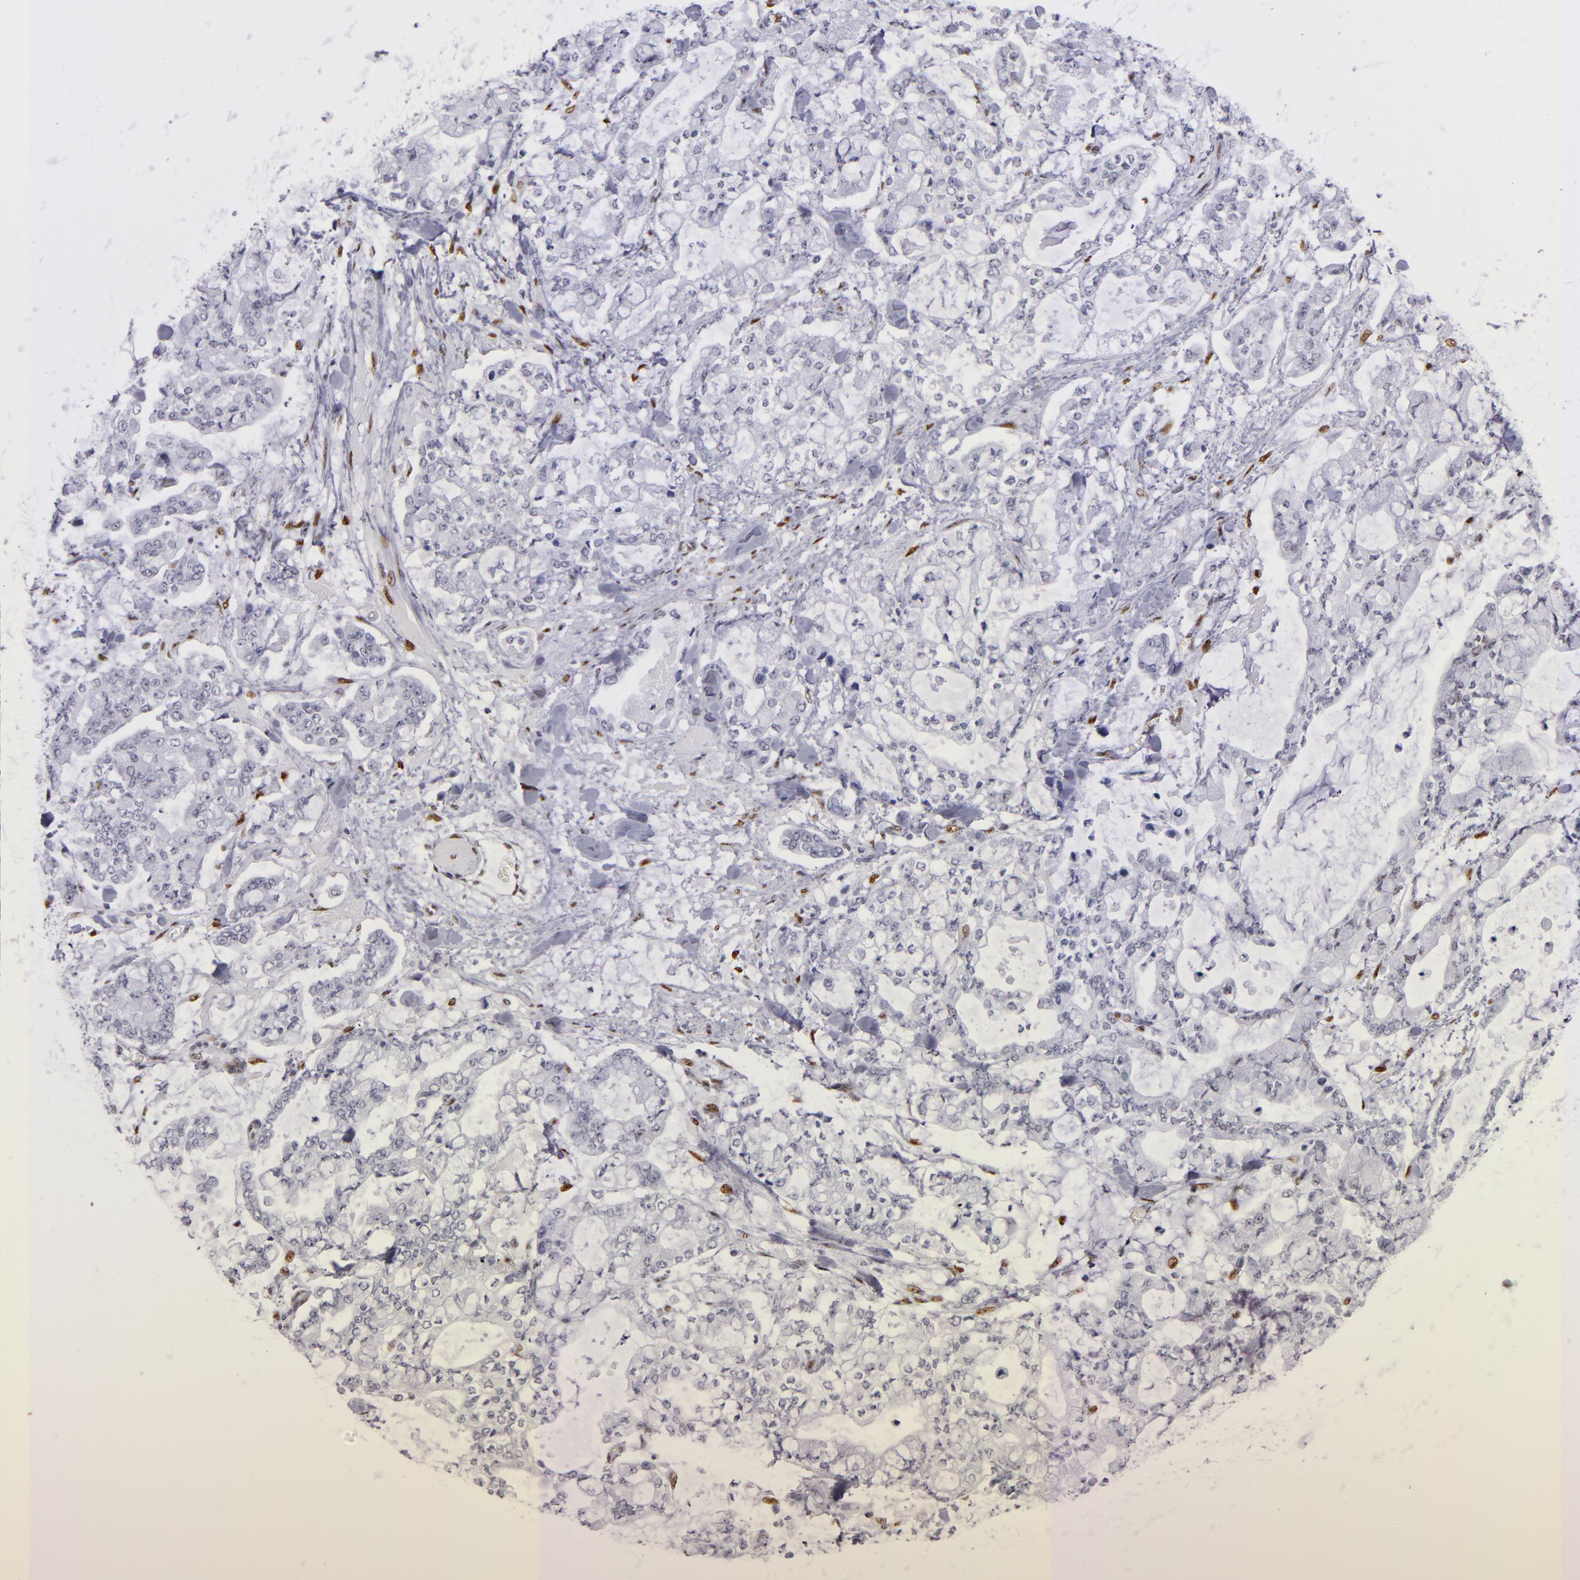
{"staining": {"intensity": "negative", "quantity": "none", "location": "none"}, "tissue": "stomach cancer", "cell_type": "Tumor cells", "image_type": "cancer", "snomed": [{"axis": "morphology", "description": "Normal tissue, NOS"}, {"axis": "morphology", "description": "Adenocarcinoma, NOS"}, {"axis": "topography", "description": "Stomach, upper"}, {"axis": "topography", "description": "Stomach"}], "caption": "Human stomach adenocarcinoma stained for a protein using immunohistochemistry (IHC) displays no staining in tumor cells.", "gene": "TOP3A", "patient": {"sex": "male", "age": 76}}